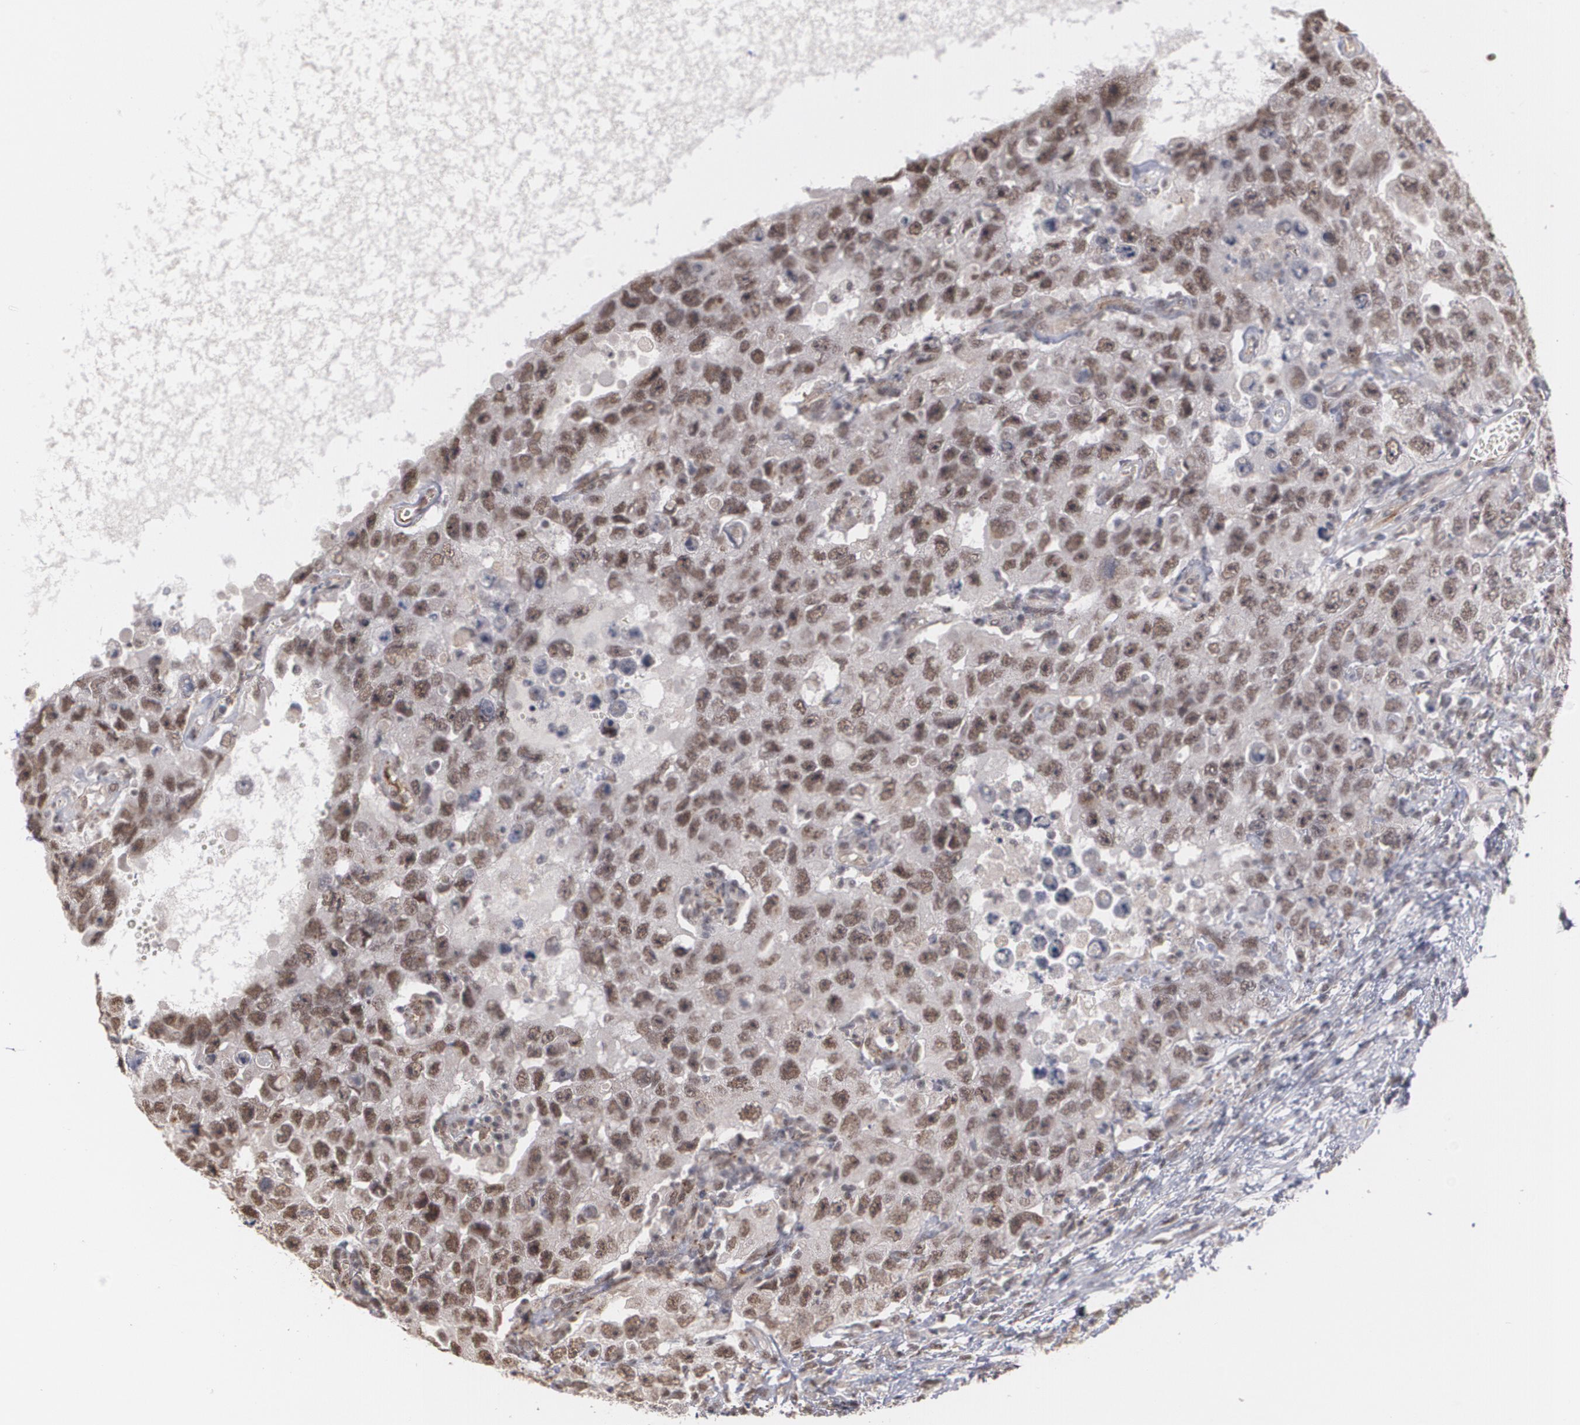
{"staining": {"intensity": "moderate", "quantity": ">75%", "location": "nuclear"}, "tissue": "testis cancer", "cell_type": "Tumor cells", "image_type": "cancer", "snomed": [{"axis": "morphology", "description": "Carcinoma, Embryonal, NOS"}, {"axis": "topography", "description": "Testis"}], "caption": "This histopathology image demonstrates immunohistochemistry (IHC) staining of human testis embryonal carcinoma, with medium moderate nuclear positivity in approximately >75% of tumor cells.", "gene": "ZNF75A", "patient": {"sex": "male", "age": 26}}